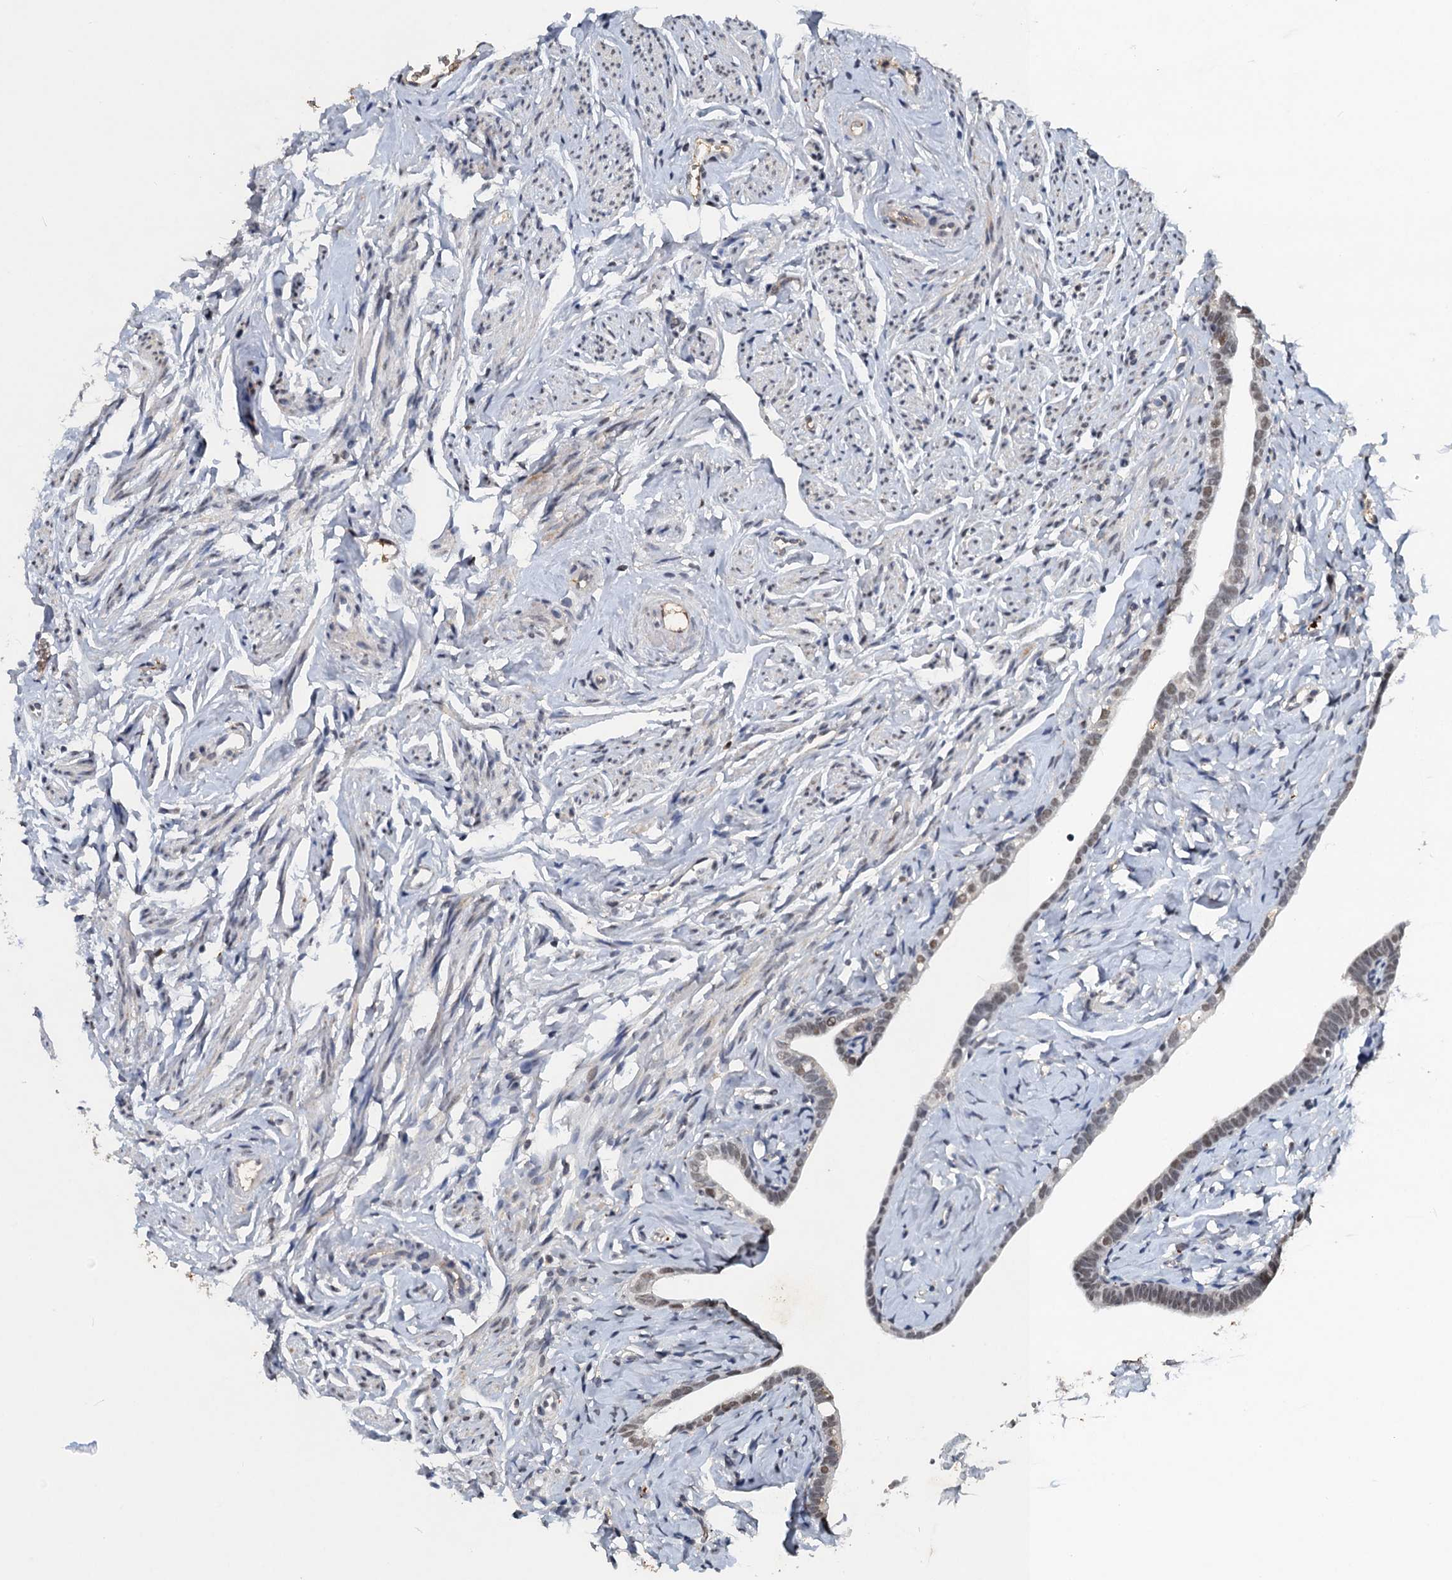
{"staining": {"intensity": "moderate", "quantity": "<25%", "location": "nuclear"}, "tissue": "fallopian tube", "cell_type": "Glandular cells", "image_type": "normal", "snomed": [{"axis": "morphology", "description": "Normal tissue, NOS"}, {"axis": "topography", "description": "Fallopian tube"}], "caption": "IHC (DAB) staining of normal human fallopian tube displays moderate nuclear protein positivity in approximately <25% of glandular cells. (DAB IHC with brightfield microscopy, high magnification).", "gene": "CSTF3", "patient": {"sex": "female", "age": 66}}